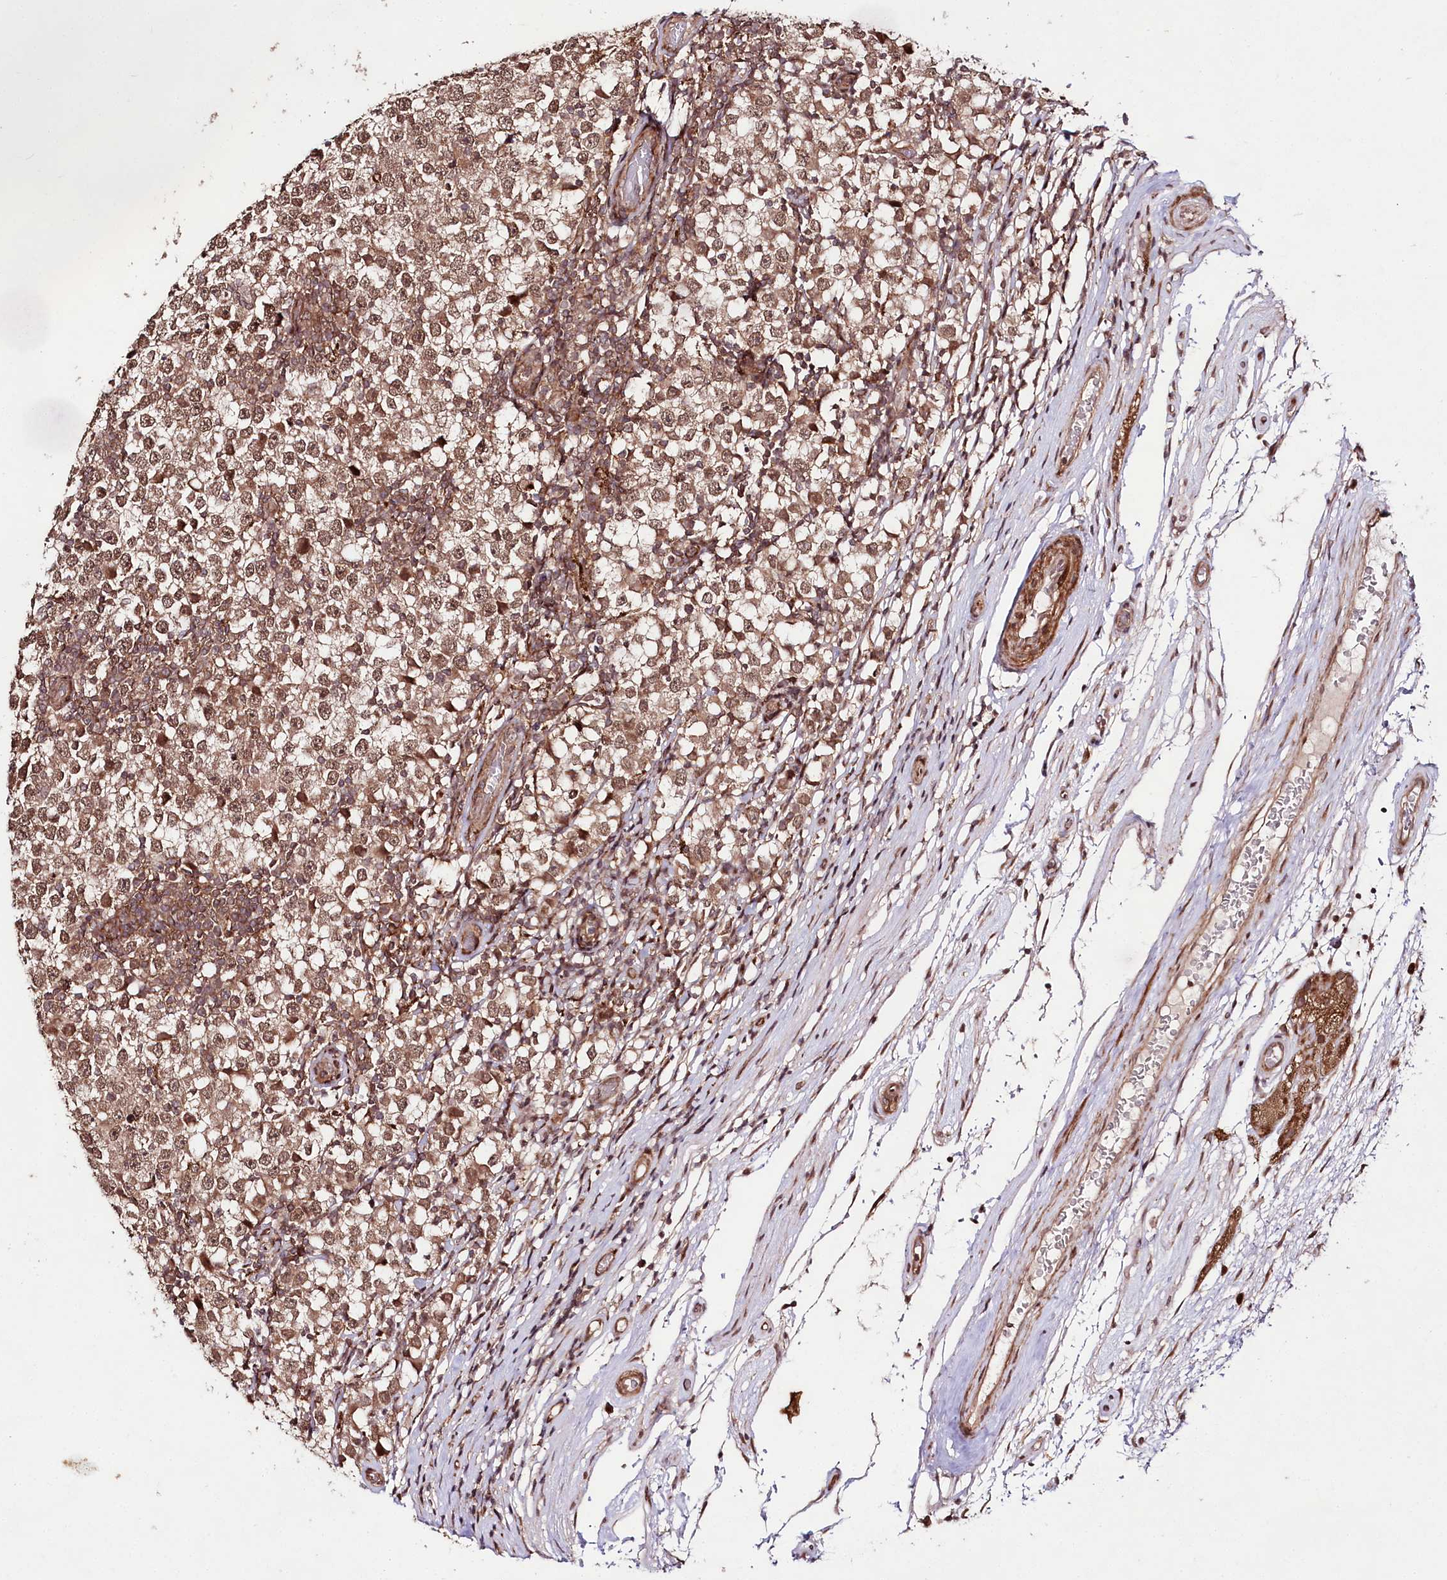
{"staining": {"intensity": "moderate", "quantity": ">75%", "location": "cytoplasmic/membranous,nuclear"}, "tissue": "testis cancer", "cell_type": "Tumor cells", "image_type": "cancer", "snomed": [{"axis": "morphology", "description": "Seminoma, NOS"}, {"axis": "topography", "description": "Testis"}], "caption": "IHC of seminoma (testis) shows medium levels of moderate cytoplasmic/membranous and nuclear staining in about >75% of tumor cells.", "gene": "PHLDB1", "patient": {"sex": "male", "age": 65}}